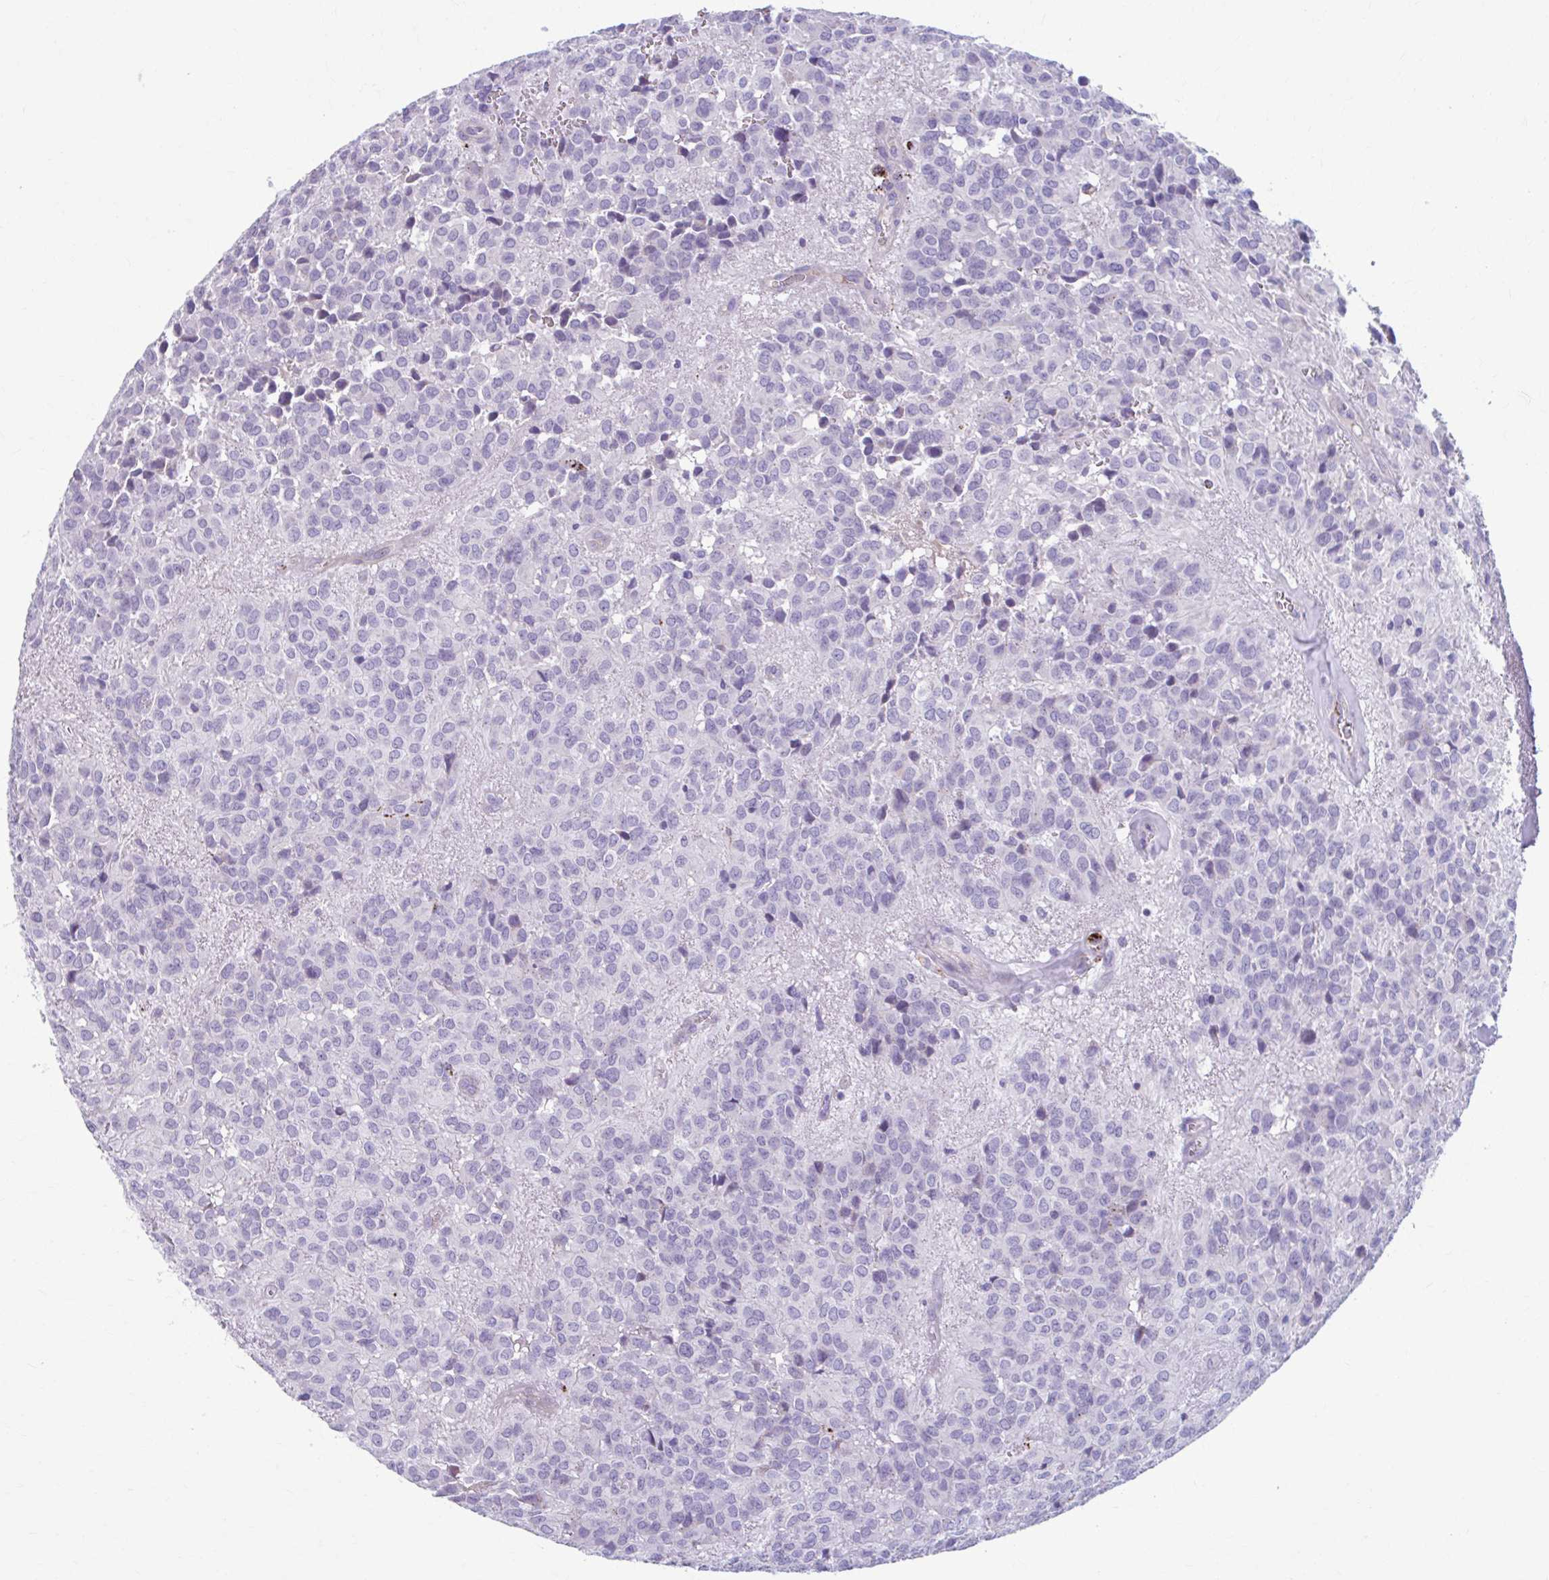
{"staining": {"intensity": "negative", "quantity": "none", "location": "none"}, "tissue": "glioma", "cell_type": "Tumor cells", "image_type": "cancer", "snomed": [{"axis": "morphology", "description": "Glioma, malignant, Low grade"}, {"axis": "topography", "description": "Brain"}], "caption": "High power microscopy micrograph of an immunohistochemistry image of malignant low-grade glioma, revealing no significant staining in tumor cells.", "gene": "C12orf71", "patient": {"sex": "male", "age": 56}}